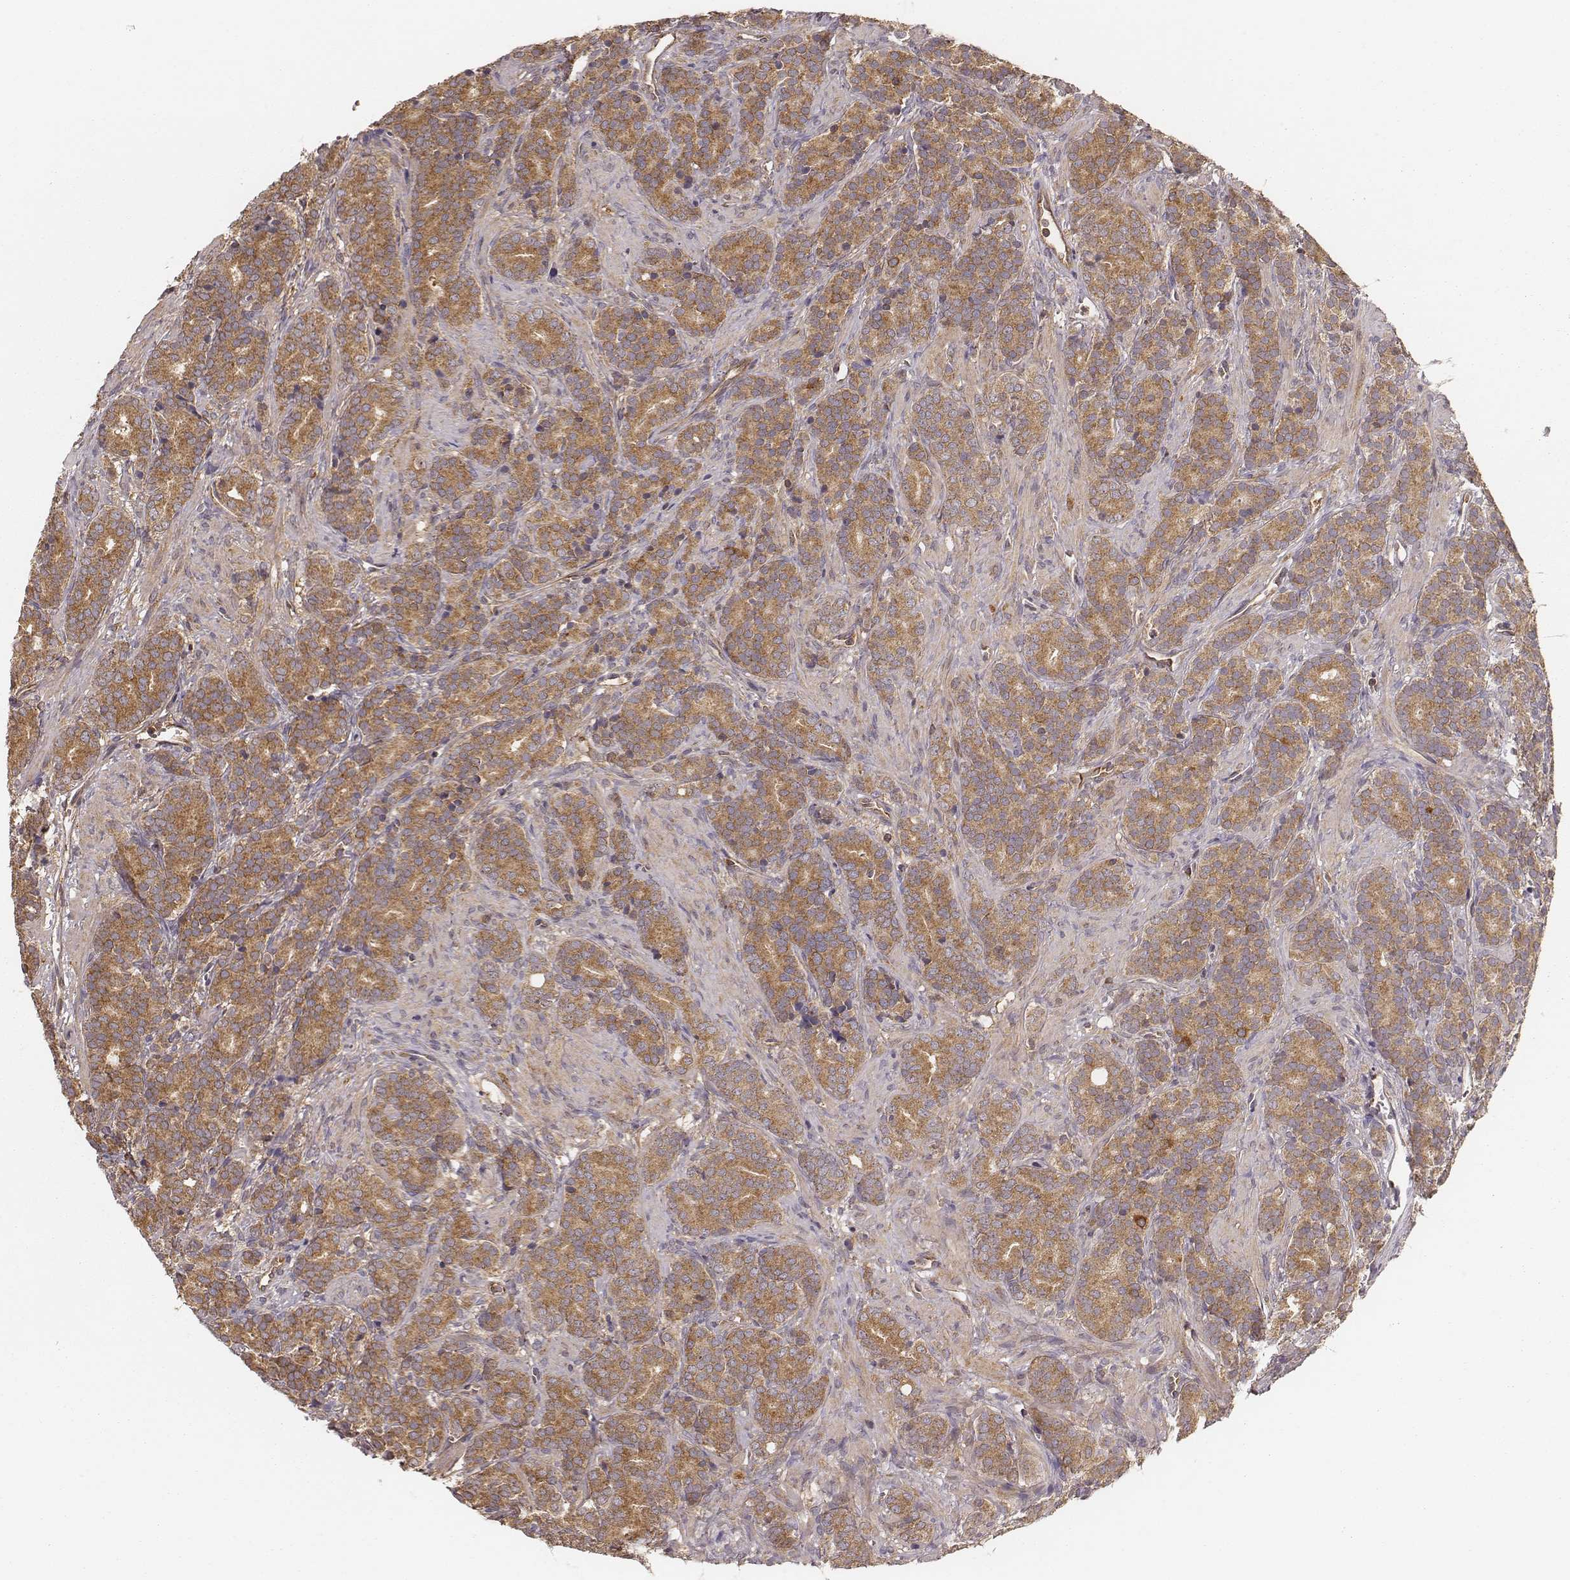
{"staining": {"intensity": "moderate", "quantity": ">75%", "location": "cytoplasmic/membranous"}, "tissue": "prostate cancer", "cell_type": "Tumor cells", "image_type": "cancer", "snomed": [{"axis": "morphology", "description": "Adenocarcinoma, High grade"}, {"axis": "topography", "description": "Prostate"}], "caption": "Prostate cancer stained for a protein exhibits moderate cytoplasmic/membranous positivity in tumor cells. The staining is performed using DAB brown chromogen to label protein expression. The nuclei are counter-stained blue using hematoxylin.", "gene": "CARS1", "patient": {"sex": "male", "age": 84}}